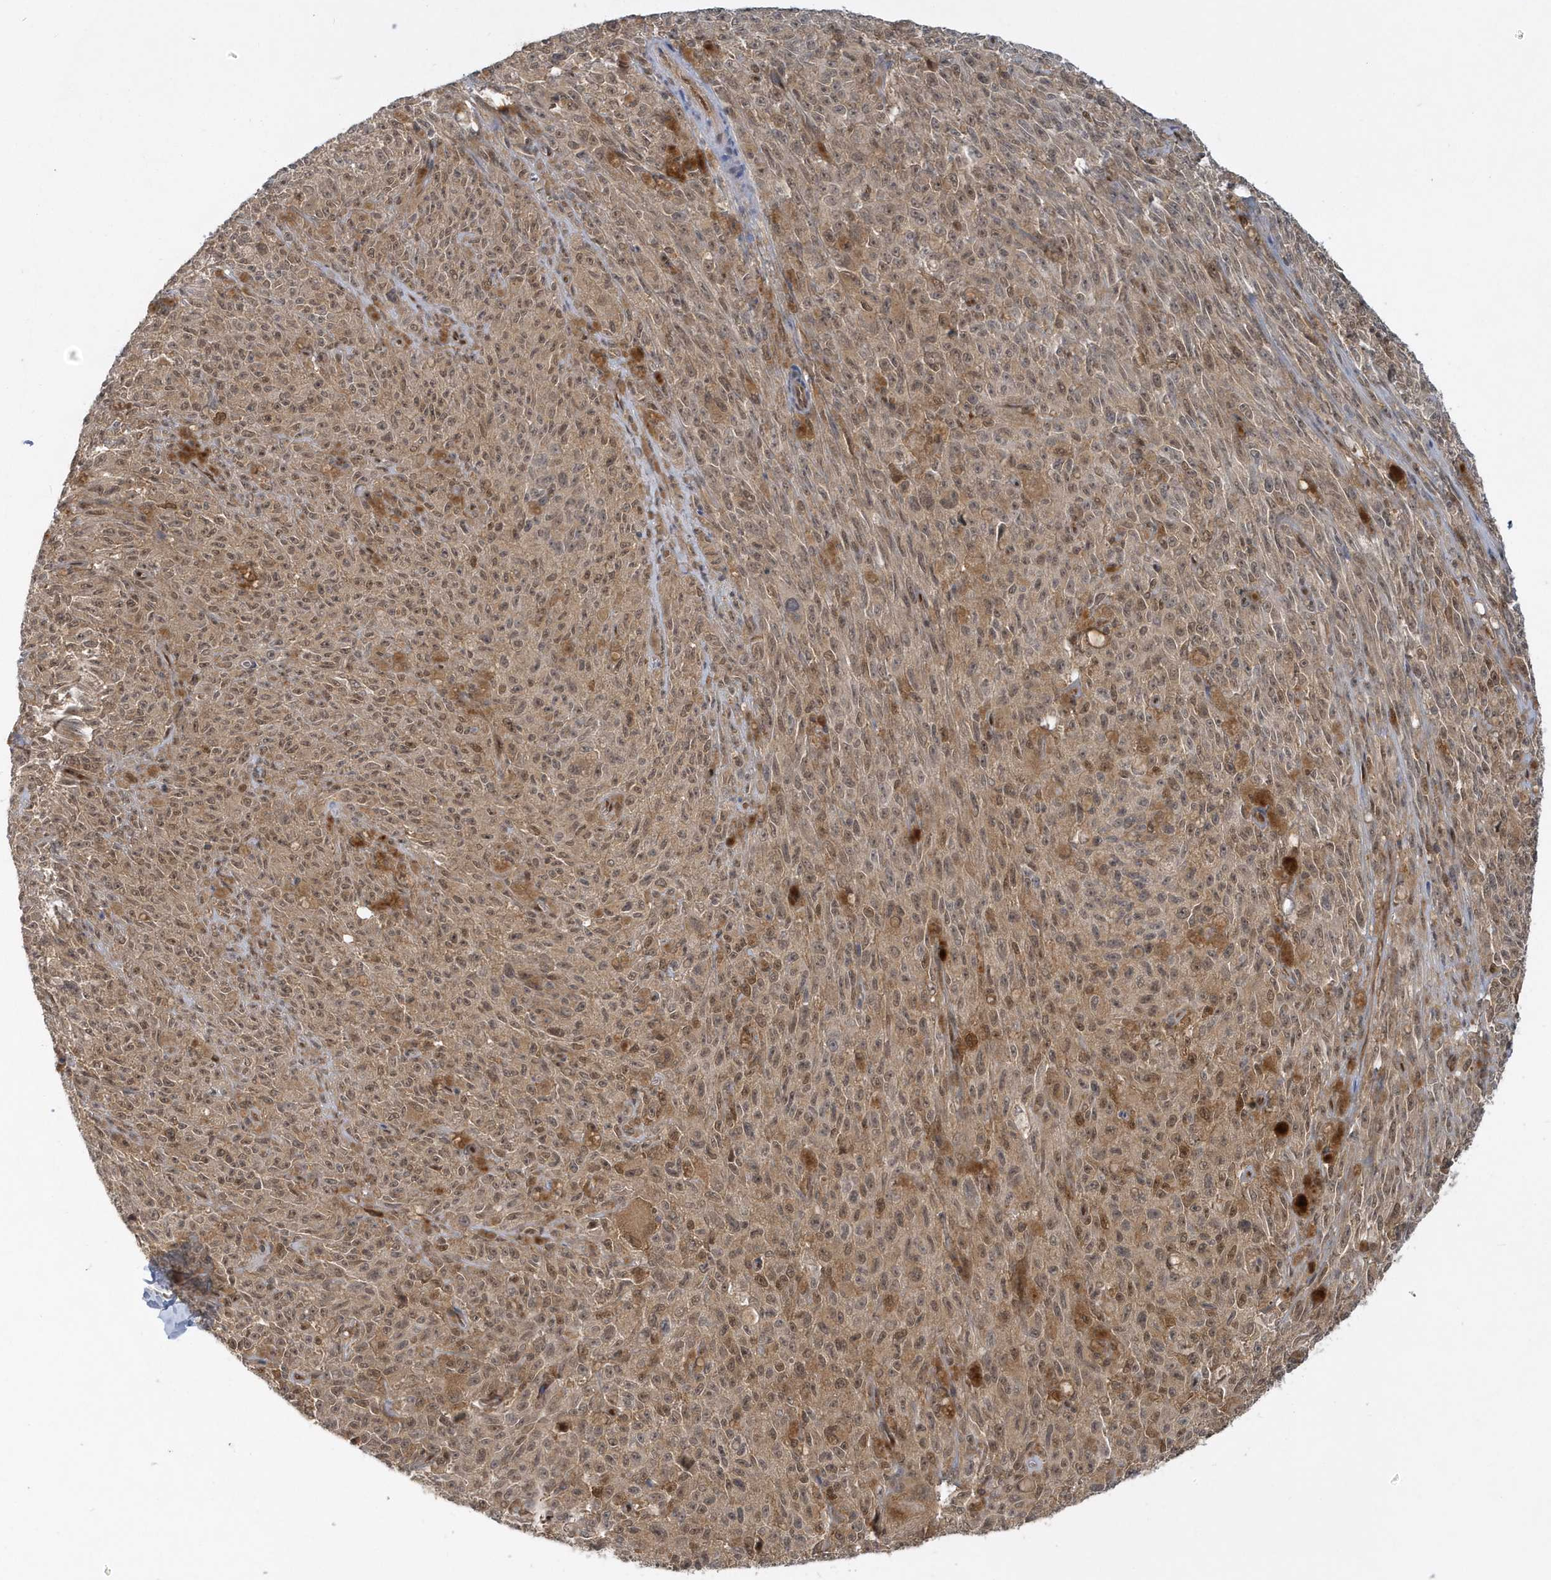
{"staining": {"intensity": "weak", "quantity": ">75%", "location": "cytoplasmic/membranous,nuclear"}, "tissue": "melanoma", "cell_type": "Tumor cells", "image_type": "cancer", "snomed": [{"axis": "morphology", "description": "Malignant melanoma, NOS"}, {"axis": "topography", "description": "Skin"}], "caption": "A low amount of weak cytoplasmic/membranous and nuclear staining is identified in about >75% of tumor cells in melanoma tissue.", "gene": "ATG4A", "patient": {"sex": "female", "age": 82}}